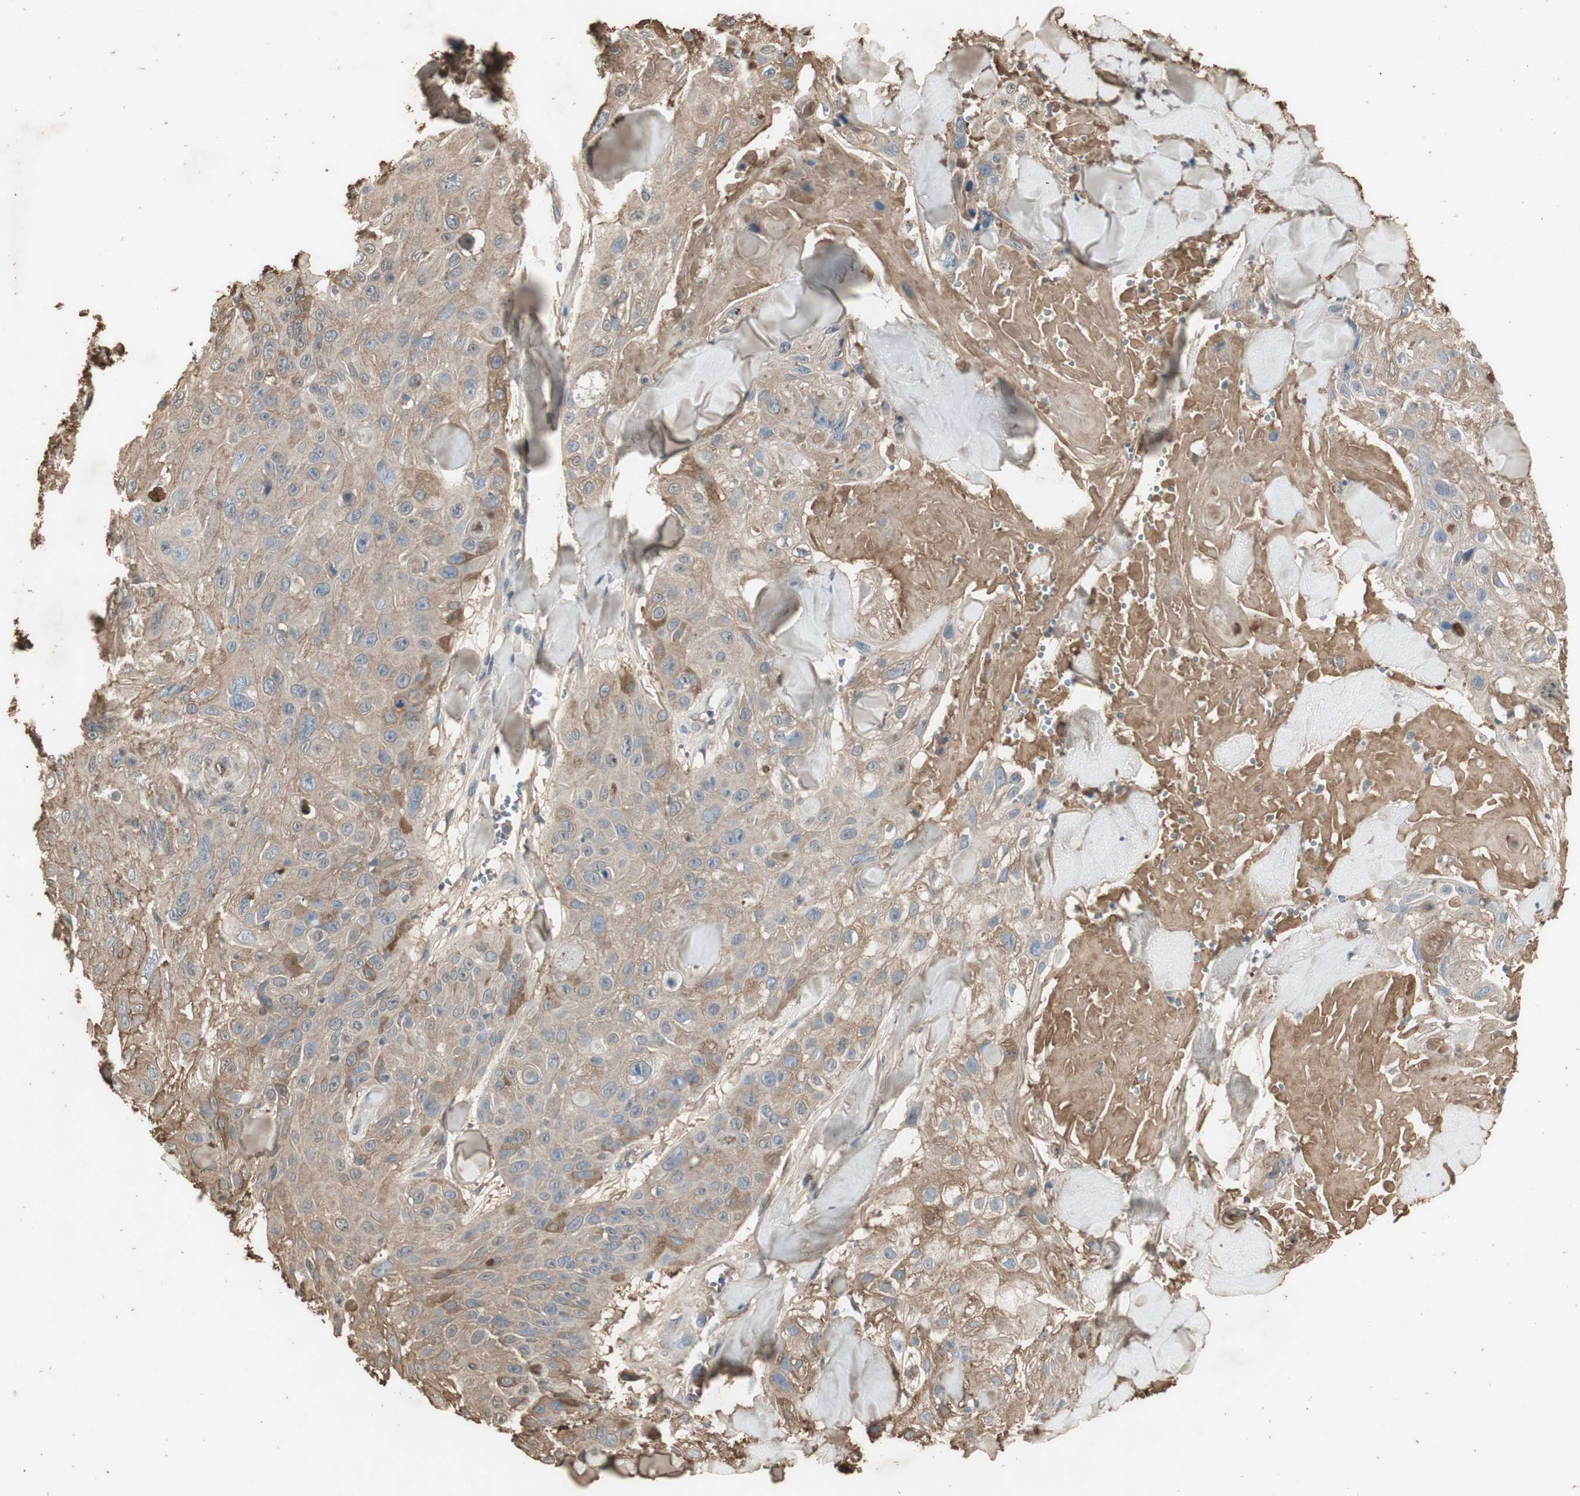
{"staining": {"intensity": "weak", "quantity": ">75%", "location": "cytoplasmic/membranous"}, "tissue": "skin cancer", "cell_type": "Tumor cells", "image_type": "cancer", "snomed": [{"axis": "morphology", "description": "Squamous cell carcinoma, NOS"}, {"axis": "topography", "description": "Skin"}], "caption": "Immunohistochemistry (IHC) histopathology image of neoplastic tissue: human skin cancer stained using immunohistochemistry exhibits low levels of weak protein expression localized specifically in the cytoplasmic/membranous of tumor cells, appearing as a cytoplasmic/membranous brown color.", "gene": "MMP14", "patient": {"sex": "male", "age": 86}}